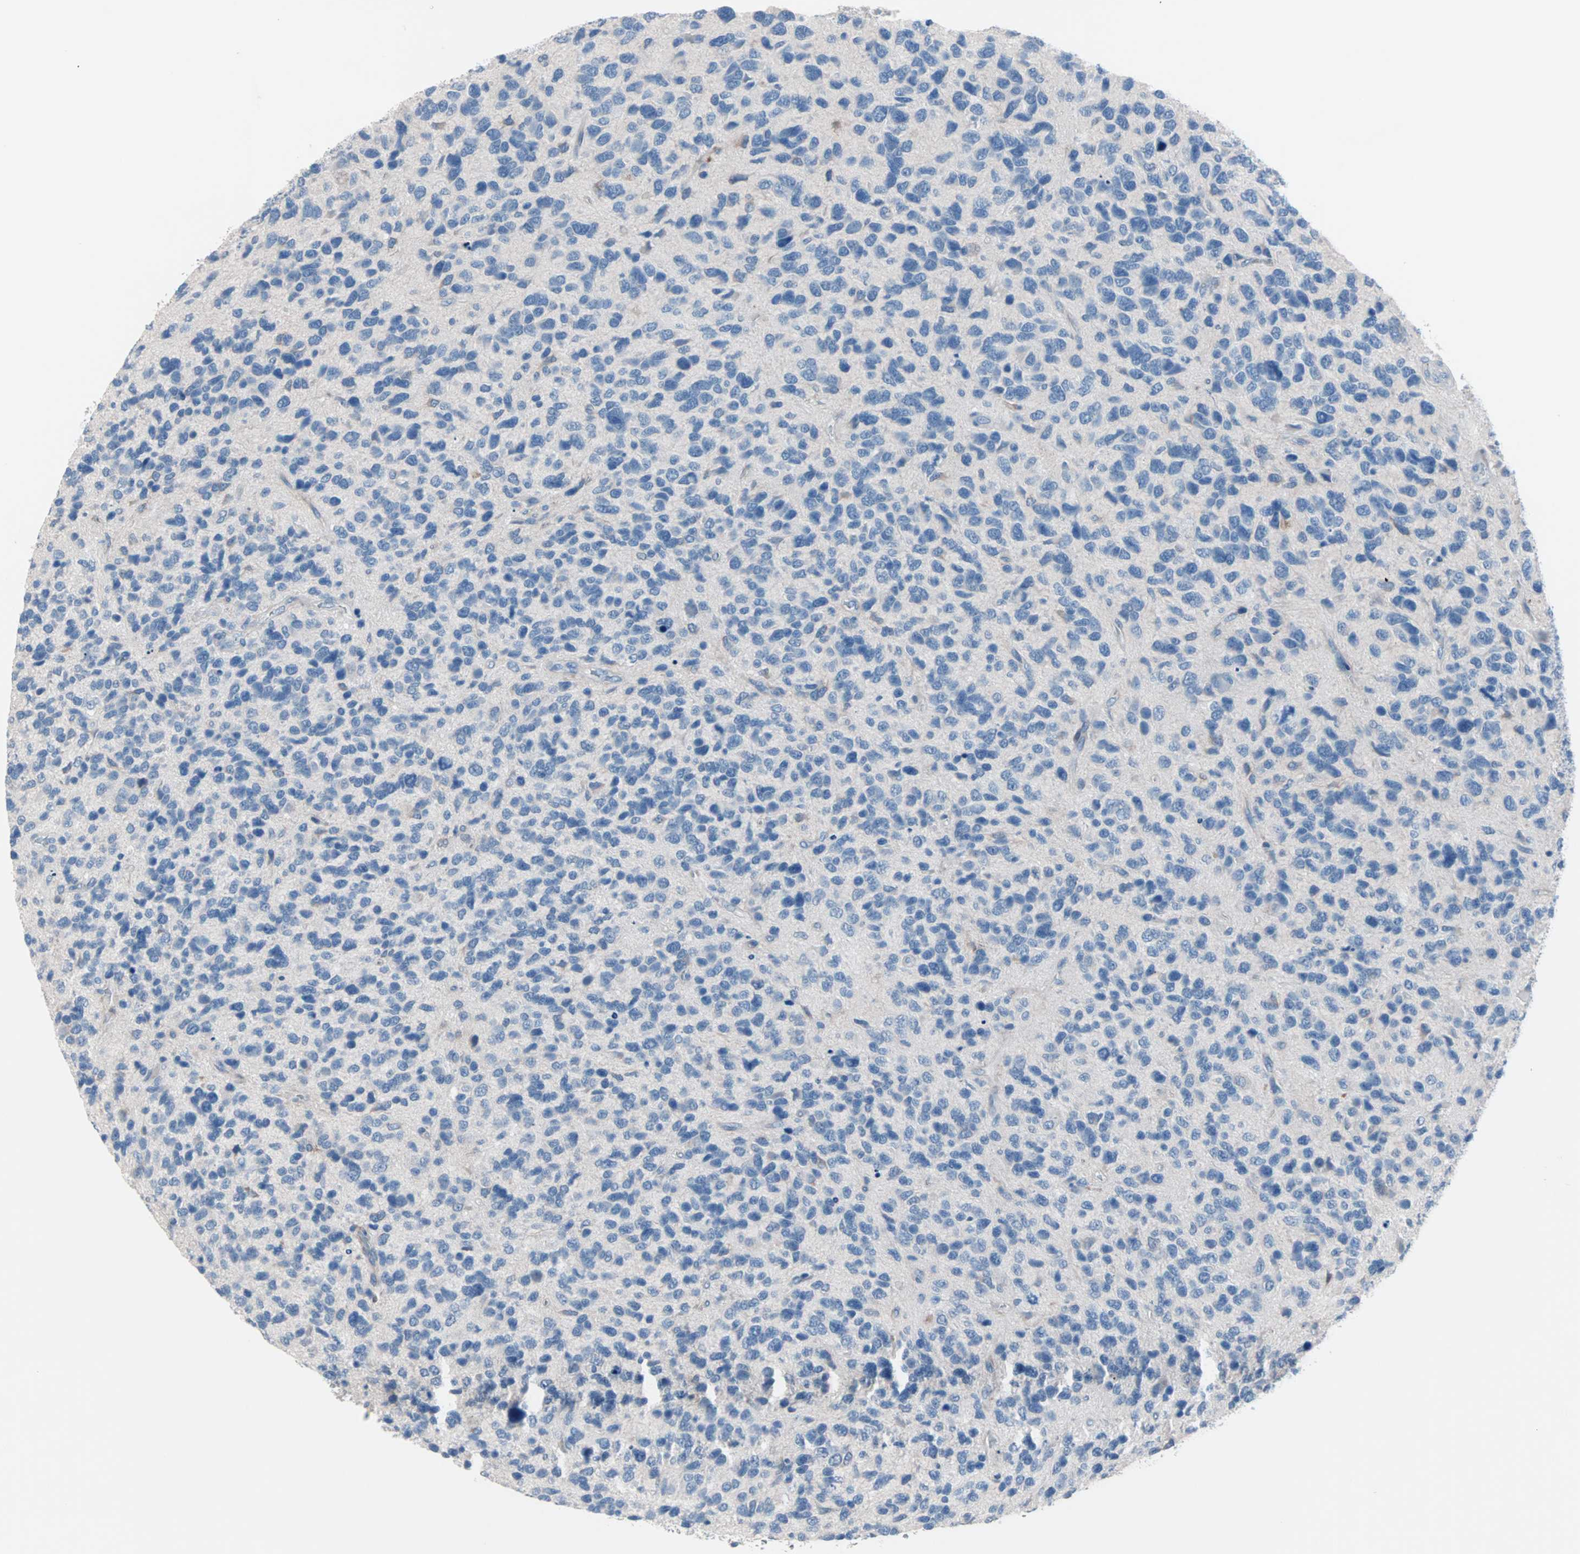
{"staining": {"intensity": "negative", "quantity": "none", "location": "none"}, "tissue": "glioma", "cell_type": "Tumor cells", "image_type": "cancer", "snomed": [{"axis": "morphology", "description": "Glioma, malignant, High grade"}, {"axis": "topography", "description": "Brain"}], "caption": "Immunohistochemistry (IHC) histopathology image of neoplastic tissue: human malignant glioma (high-grade) stained with DAB demonstrates no significant protein positivity in tumor cells.", "gene": "ULBP1", "patient": {"sex": "female", "age": 58}}